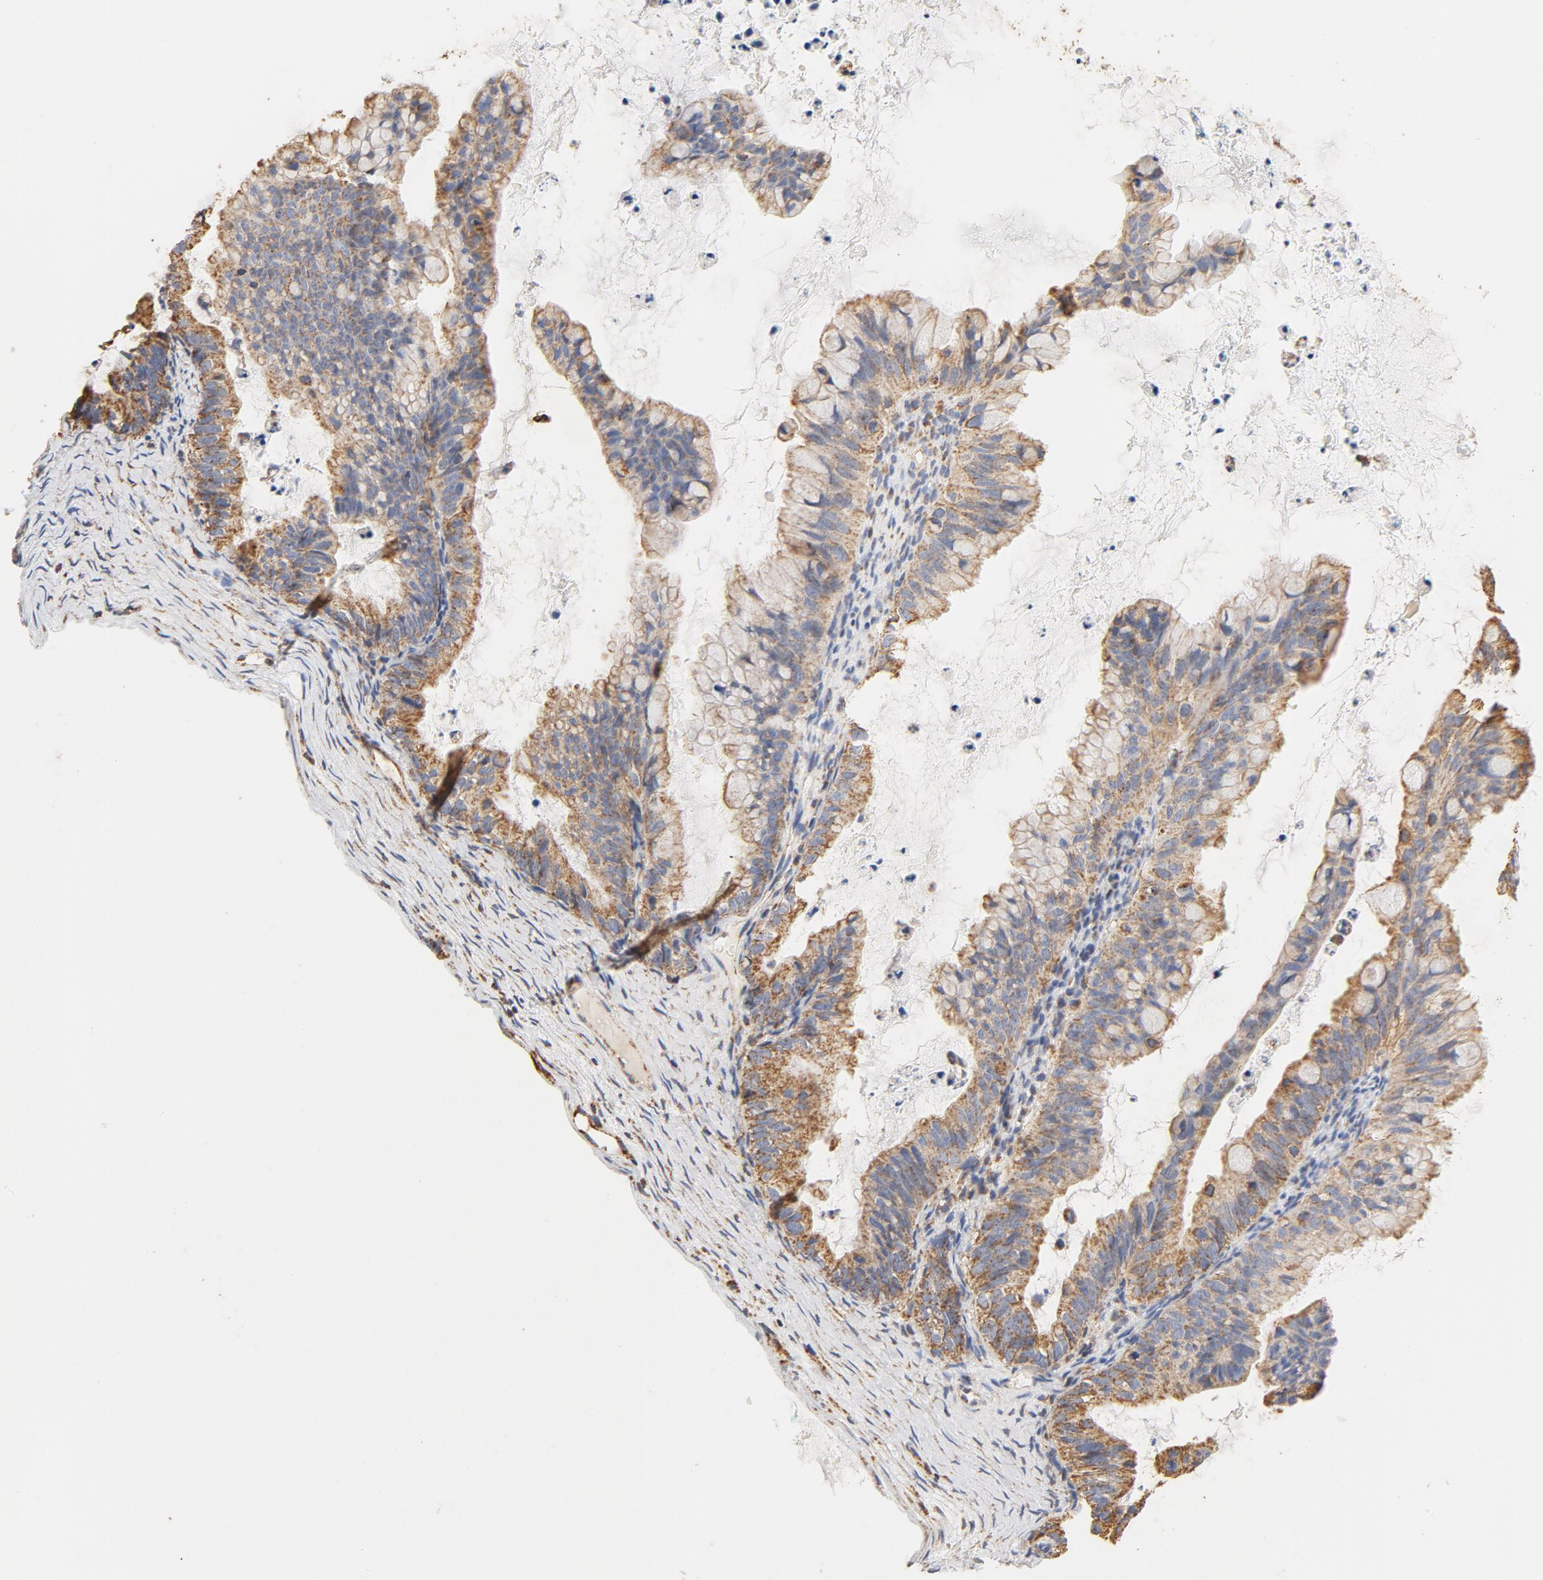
{"staining": {"intensity": "moderate", "quantity": ">75%", "location": "cytoplasmic/membranous"}, "tissue": "ovarian cancer", "cell_type": "Tumor cells", "image_type": "cancer", "snomed": [{"axis": "morphology", "description": "Cystadenocarcinoma, mucinous, NOS"}, {"axis": "topography", "description": "Ovary"}], "caption": "Ovarian cancer (mucinous cystadenocarcinoma) stained for a protein shows moderate cytoplasmic/membranous positivity in tumor cells. (DAB IHC, brown staining for protein, blue staining for nuclei).", "gene": "COX4I1", "patient": {"sex": "female", "age": 36}}